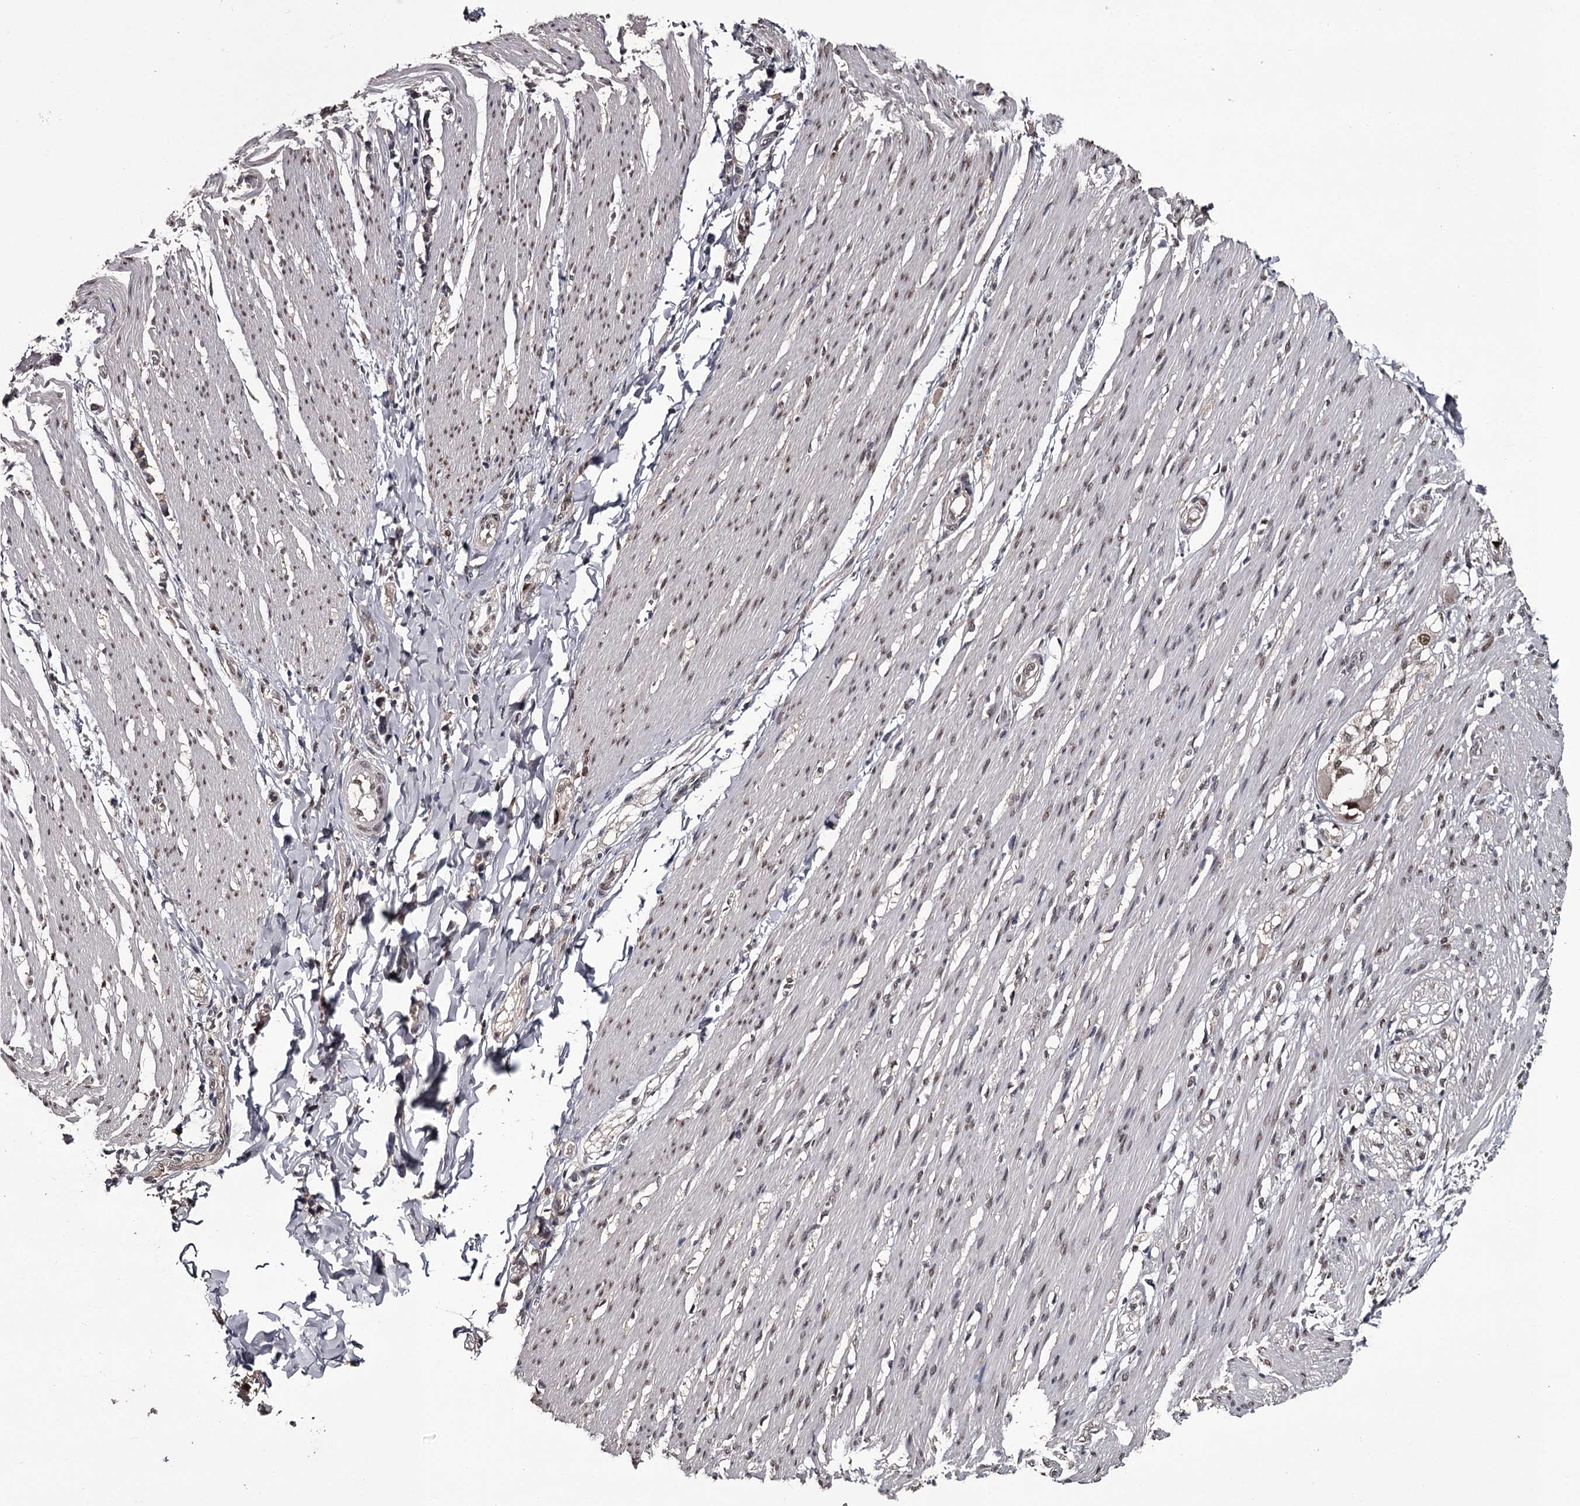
{"staining": {"intensity": "moderate", "quantity": ">75%", "location": "nuclear"}, "tissue": "smooth muscle", "cell_type": "Smooth muscle cells", "image_type": "normal", "snomed": [{"axis": "morphology", "description": "Normal tissue, NOS"}, {"axis": "morphology", "description": "Adenocarcinoma, NOS"}, {"axis": "topography", "description": "Colon"}, {"axis": "topography", "description": "Peripheral nerve tissue"}], "caption": "IHC micrograph of normal smooth muscle: smooth muscle stained using immunohistochemistry (IHC) demonstrates medium levels of moderate protein expression localized specifically in the nuclear of smooth muscle cells, appearing as a nuclear brown color.", "gene": "PRPF40B", "patient": {"sex": "male", "age": 14}}